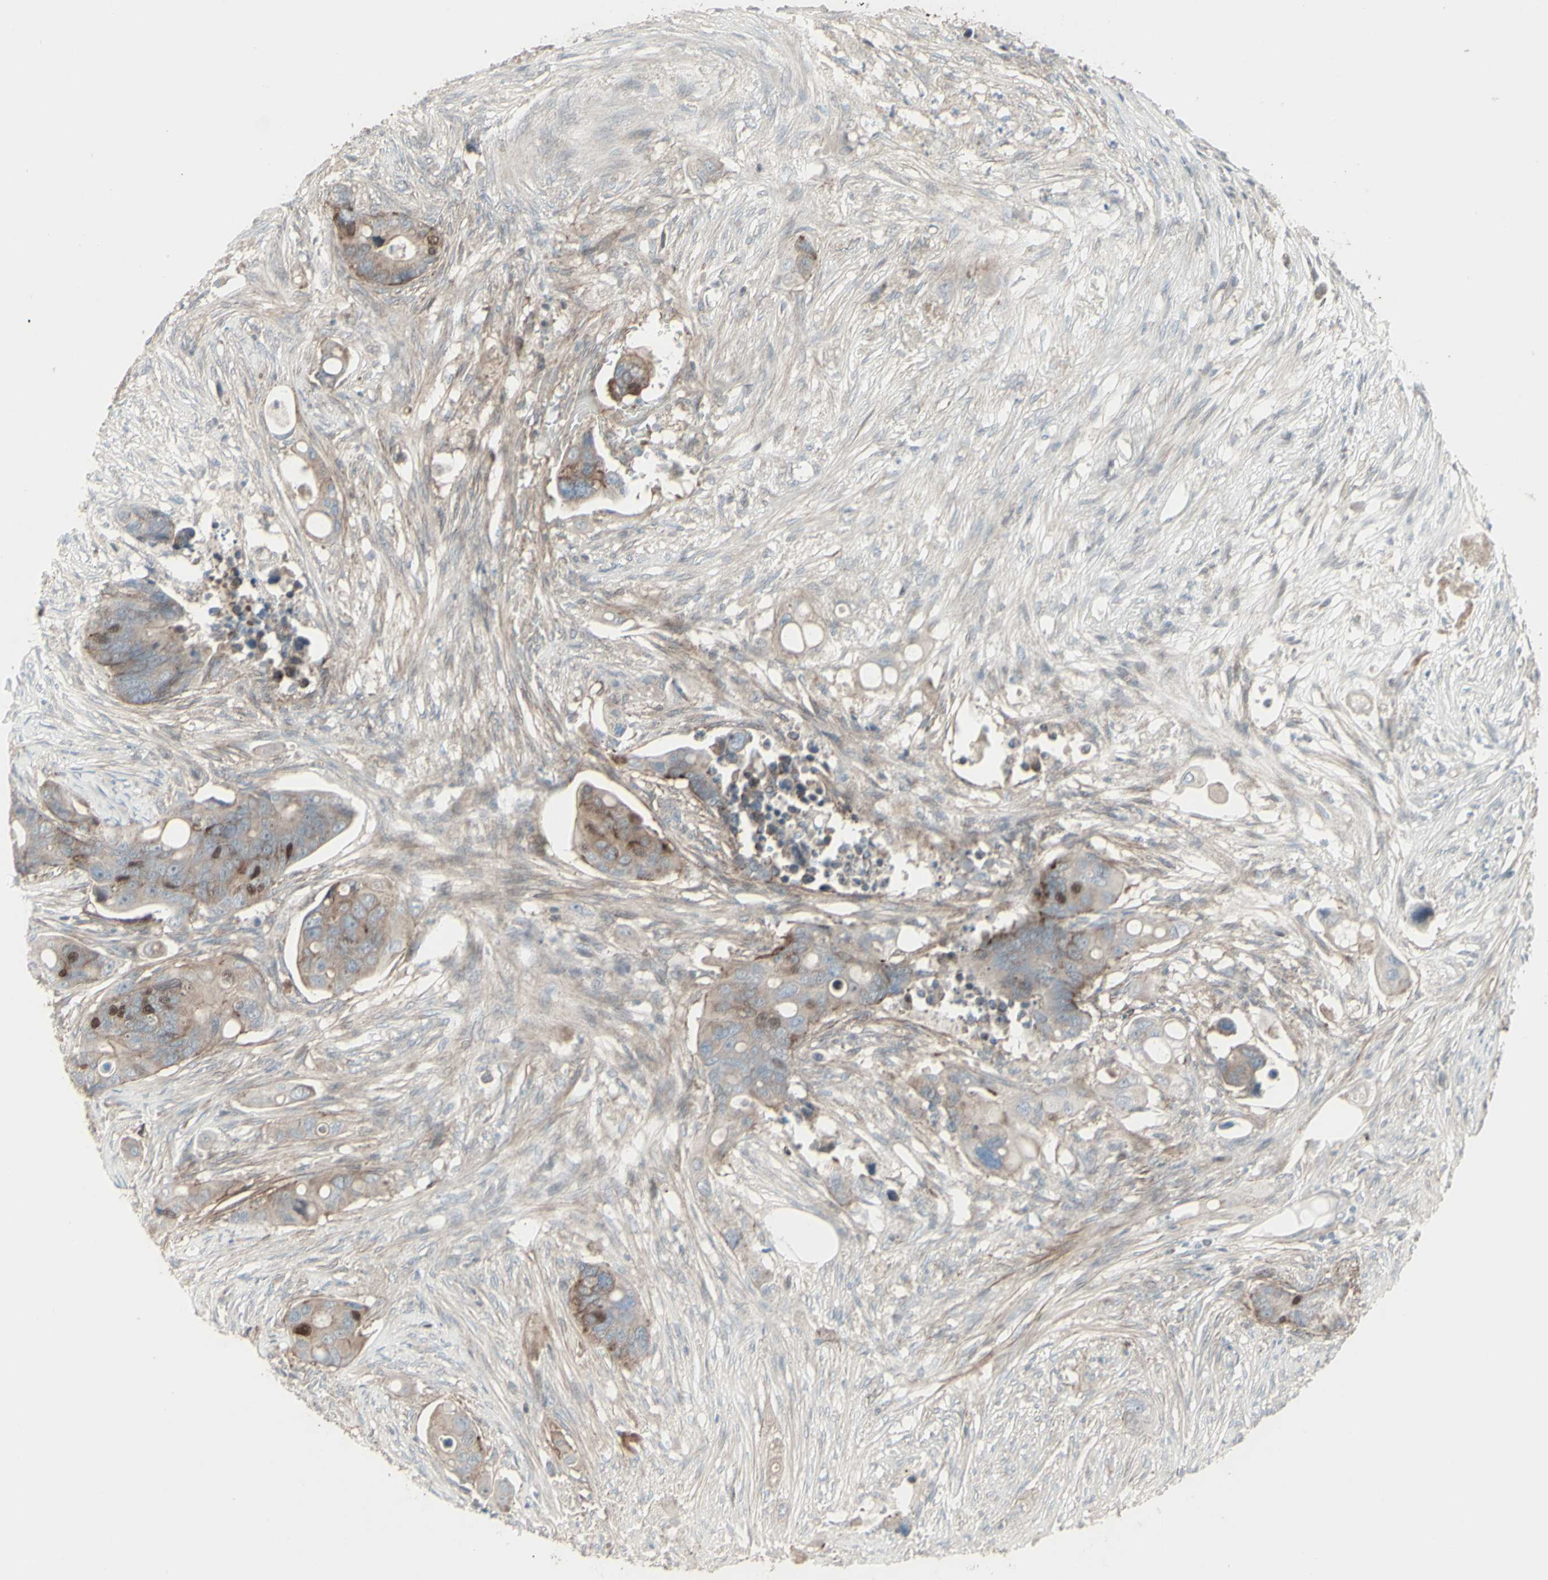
{"staining": {"intensity": "strong", "quantity": "<25%", "location": "nuclear"}, "tissue": "colorectal cancer", "cell_type": "Tumor cells", "image_type": "cancer", "snomed": [{"axis": "morphology", "description": "Adenocarcinoma, NOS"}, {"axis": "topography", "description": "Colon"}], "caption": "Protein staining of adenocarcinoma (colorectal) tissue demonstrates strong nuclear staining in about <25% of tumor cells.", "gene": "GMNN", "patient": {"sex": "female", "age": 57}}